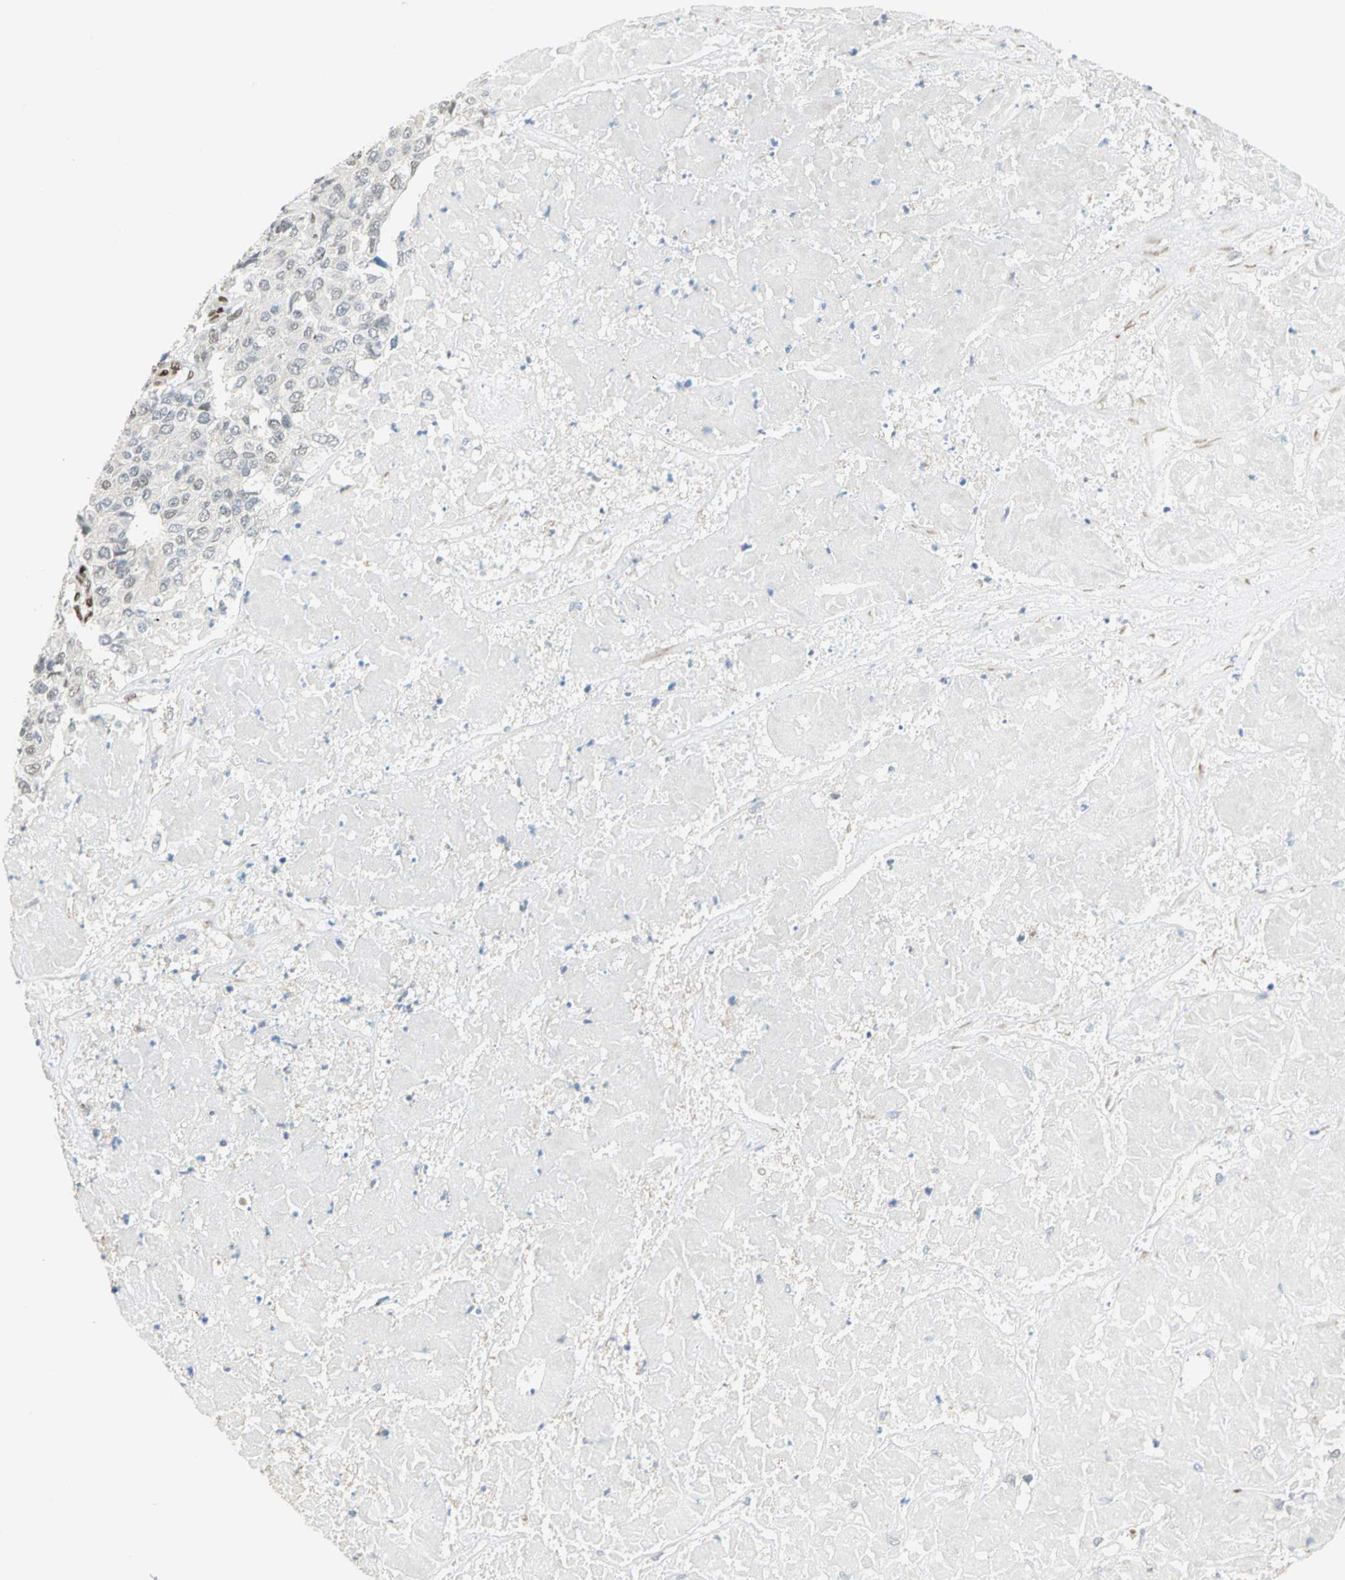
{"staining": {"intensity": "negative", "quantity": "none", "location": "none"}, "tissue": "pancreatic cancer", "cell_type": "Tumor cells", "image_type": "cancer", "snomed": [{"axis": "morphology", "description": "Adenocarcinoma, NOS"}, {"axis": "topography", "description": "Pancreas"}], "caption": "An image of human adenocarcinoma (pancreatic) is negative for staining in tumor cells.", "gene": "RBFOX2", "patient": {"sex": "male", "age": 50}}